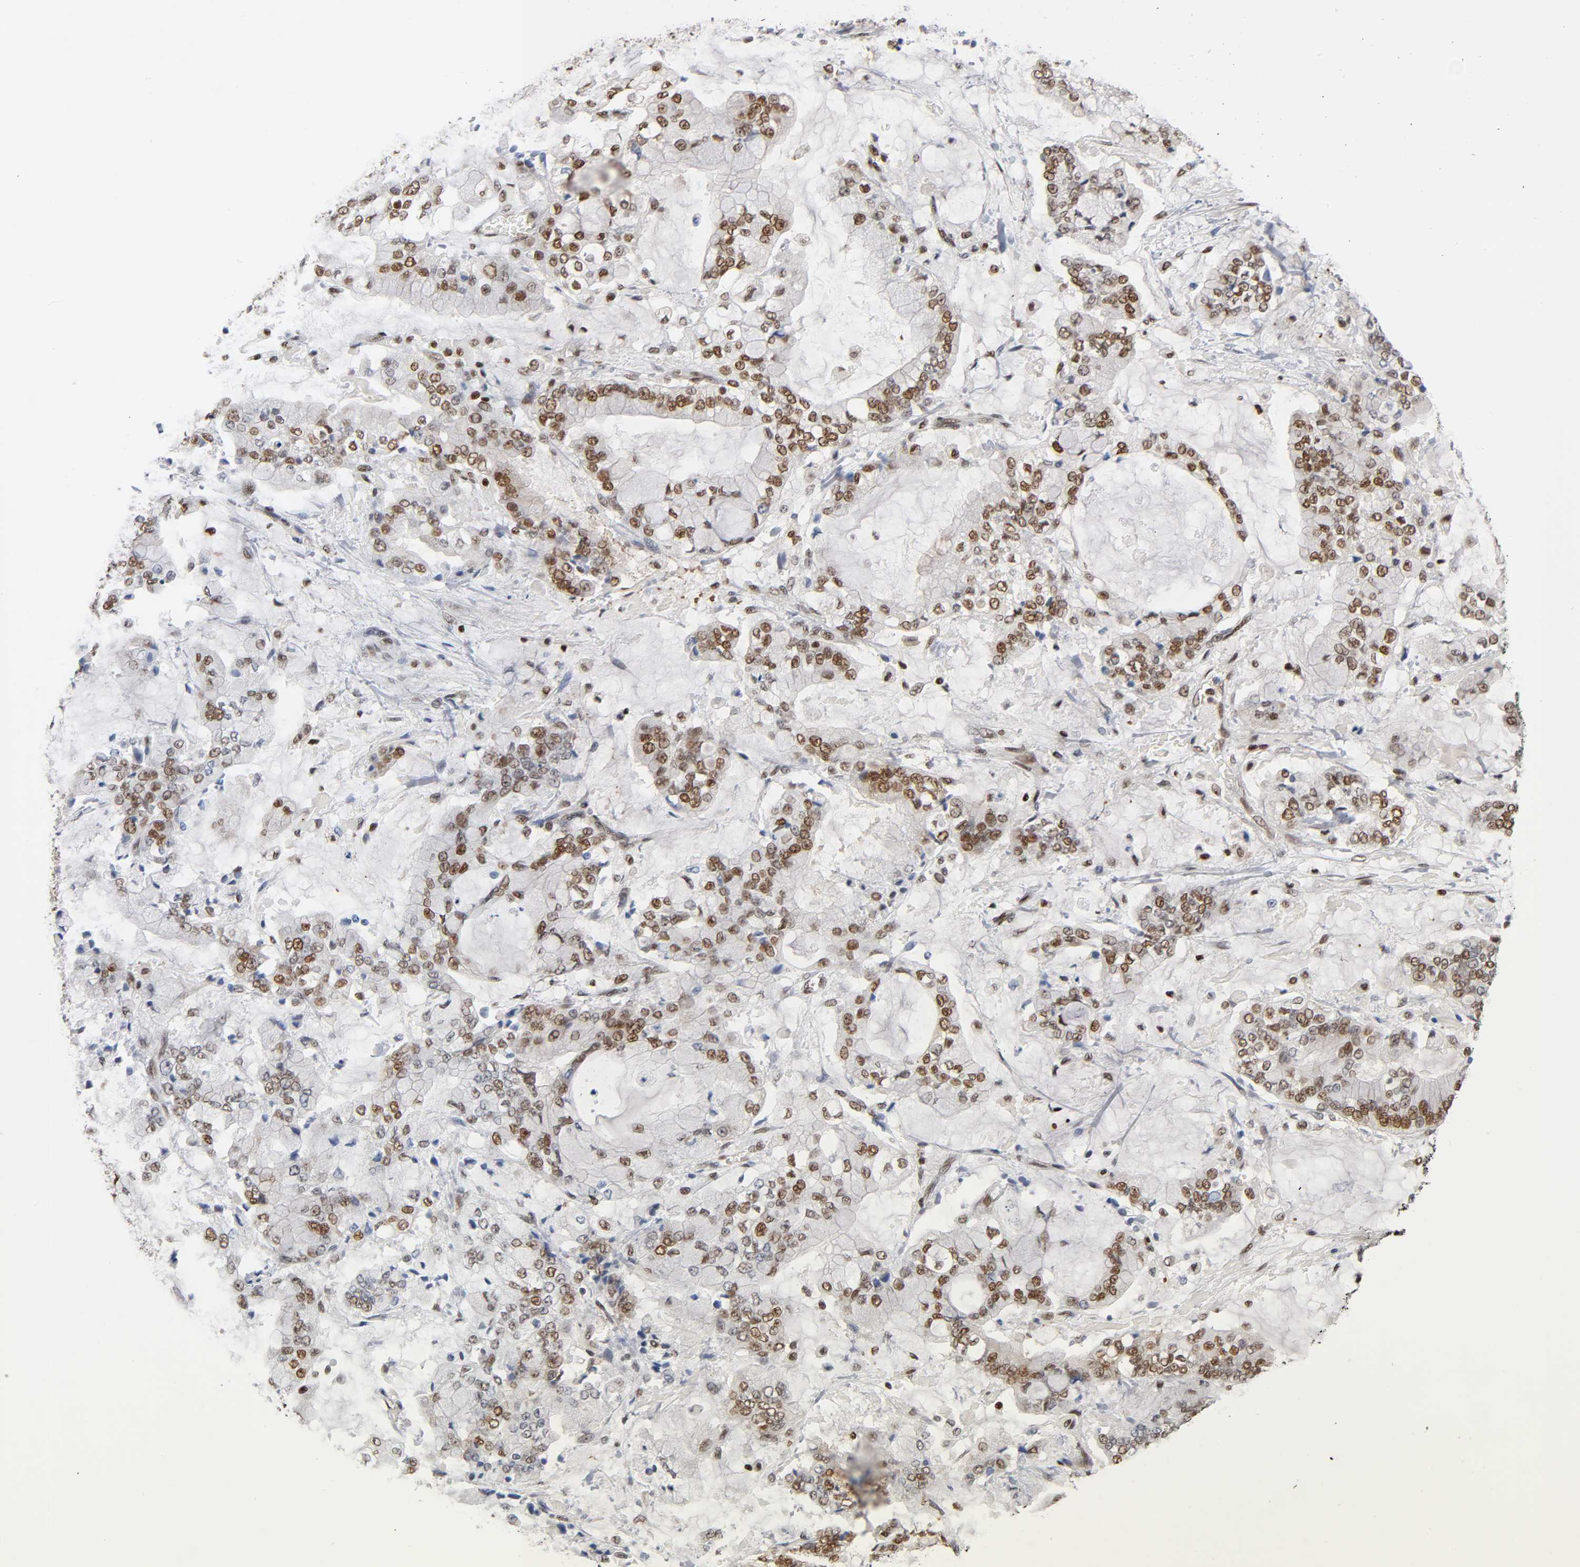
{"staining": {"intensity": "strong", "quantity": ">75%", "location": "nuclear"}, "tissue": "stomach cancer", "cell_type": "Tumor cells", "image_type": "cancer", "snomed": [{"axis": "morphology", "description": "Normal tissue, NOS"}, {"axis": "morphology", "description": "Adenocarcinoma, NOS"}, {"axis": "topography", "description": "Stomach, upper"}, {"axis": "topography", "description": "Stomach"}], "caption": "Stomach cancer (adenocarcinoma) stained for a protein (brown) shows strong nuclear positive staining in approximately >75% of tumor cells.", "gene": "ILKAP", "patient": {"sex": "male", "age": 76}}